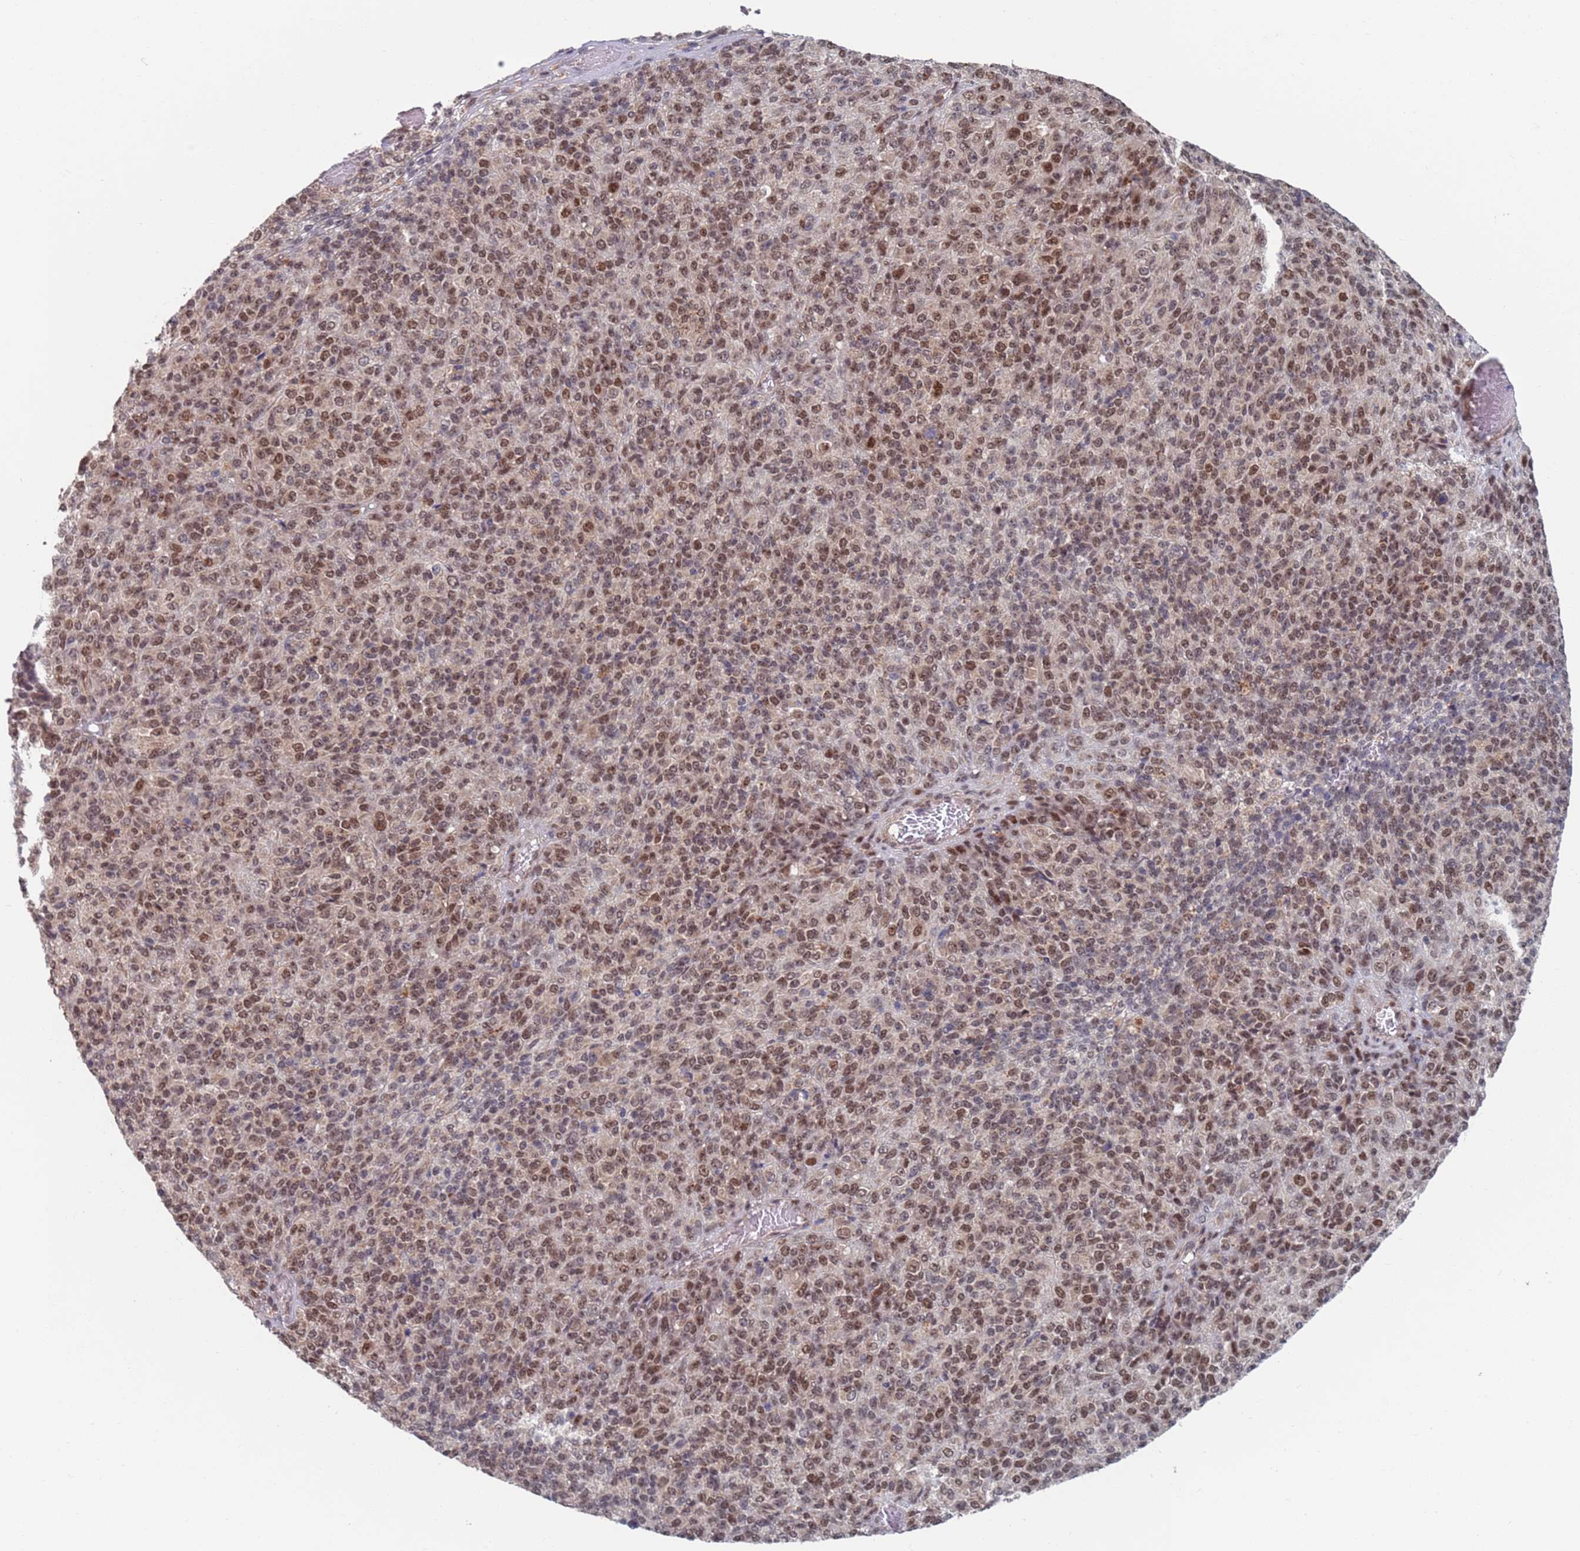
{"staining": {"intensity": "moderate", "quantity": ">75%", "location": "nuclear"}, "tissue": "melanoma", "cell_type": "Tumor cells", "image_type": "cancer", "snomed": [{"axis": "morphology", "description": "Malignant melanoma, Metastatic site"}, {"axis": "topography", "description": "Brain"}], "caption": "Immunohistochemistry staining of malignant melanoma (metastatic site), which exhibits medium levels of moderate nuclear staining in about >75% of tumor cells indicating moderate nuclear protein staining. The staining was performed using DAB (brown) for protein detection and nuclei were counterstained in hematoxylin (blue).", "gene": "RPP25", "patient": {"sex": "female", "age": 56}}